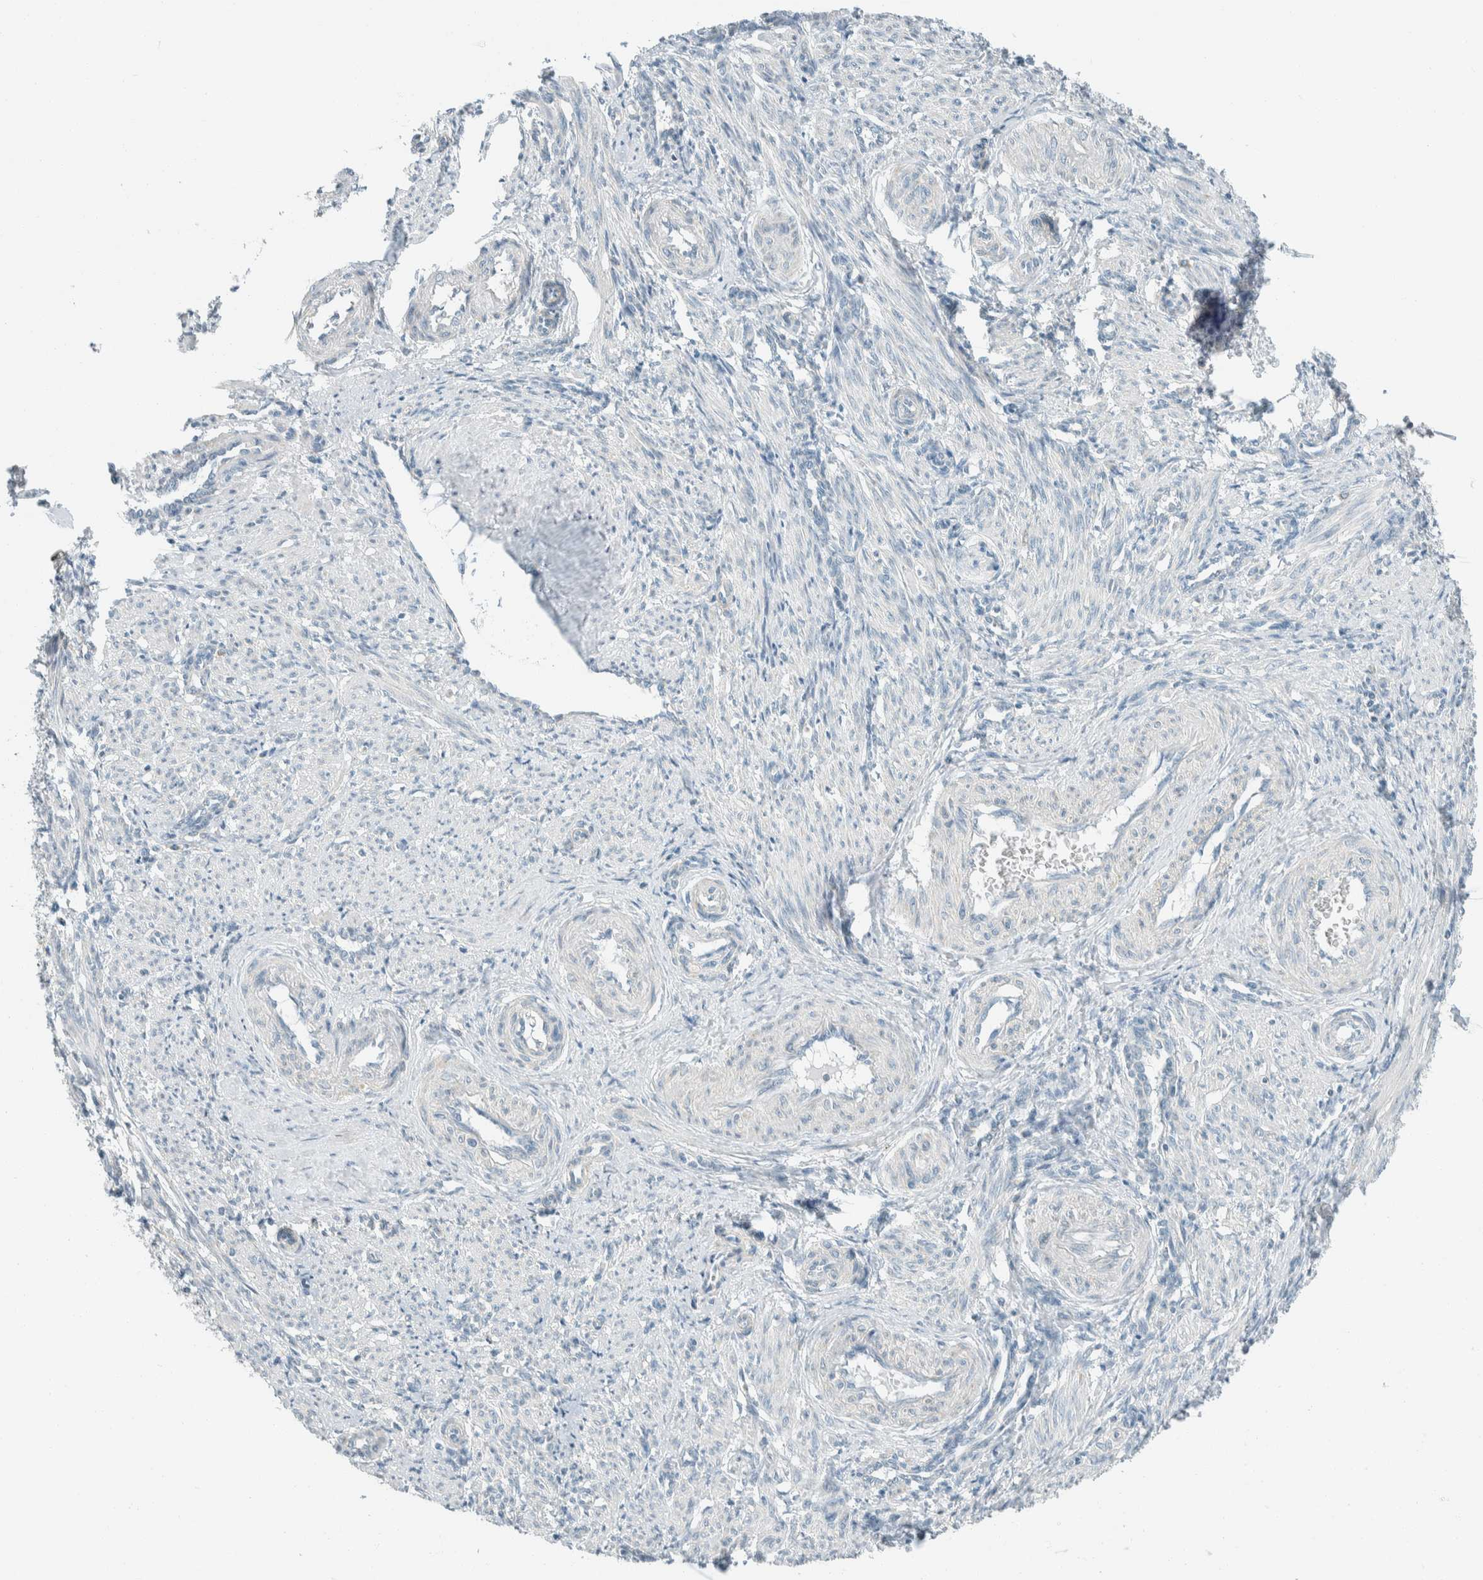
{"staining": {"intensity": "negative", "quantity": "none", "location": "none"}, "tissue": "smooth muscle", "cell_type": "Smooth muscle cells", "image_type": "normal", "snomed": [{"axis": "morphology", "description": "Normal tissue, NOS"}, {"axis": "topography", "description": "Endometrium"}], "caption": "High magnification brightfield microscopy of normal smooth muscle stained with DAB (brown) and counterstained with hematoxylin (blue): smooth muscle cells show no significant staining.", "gene": "AARSD1", "patient": {"sex": "female", "age": 33}}